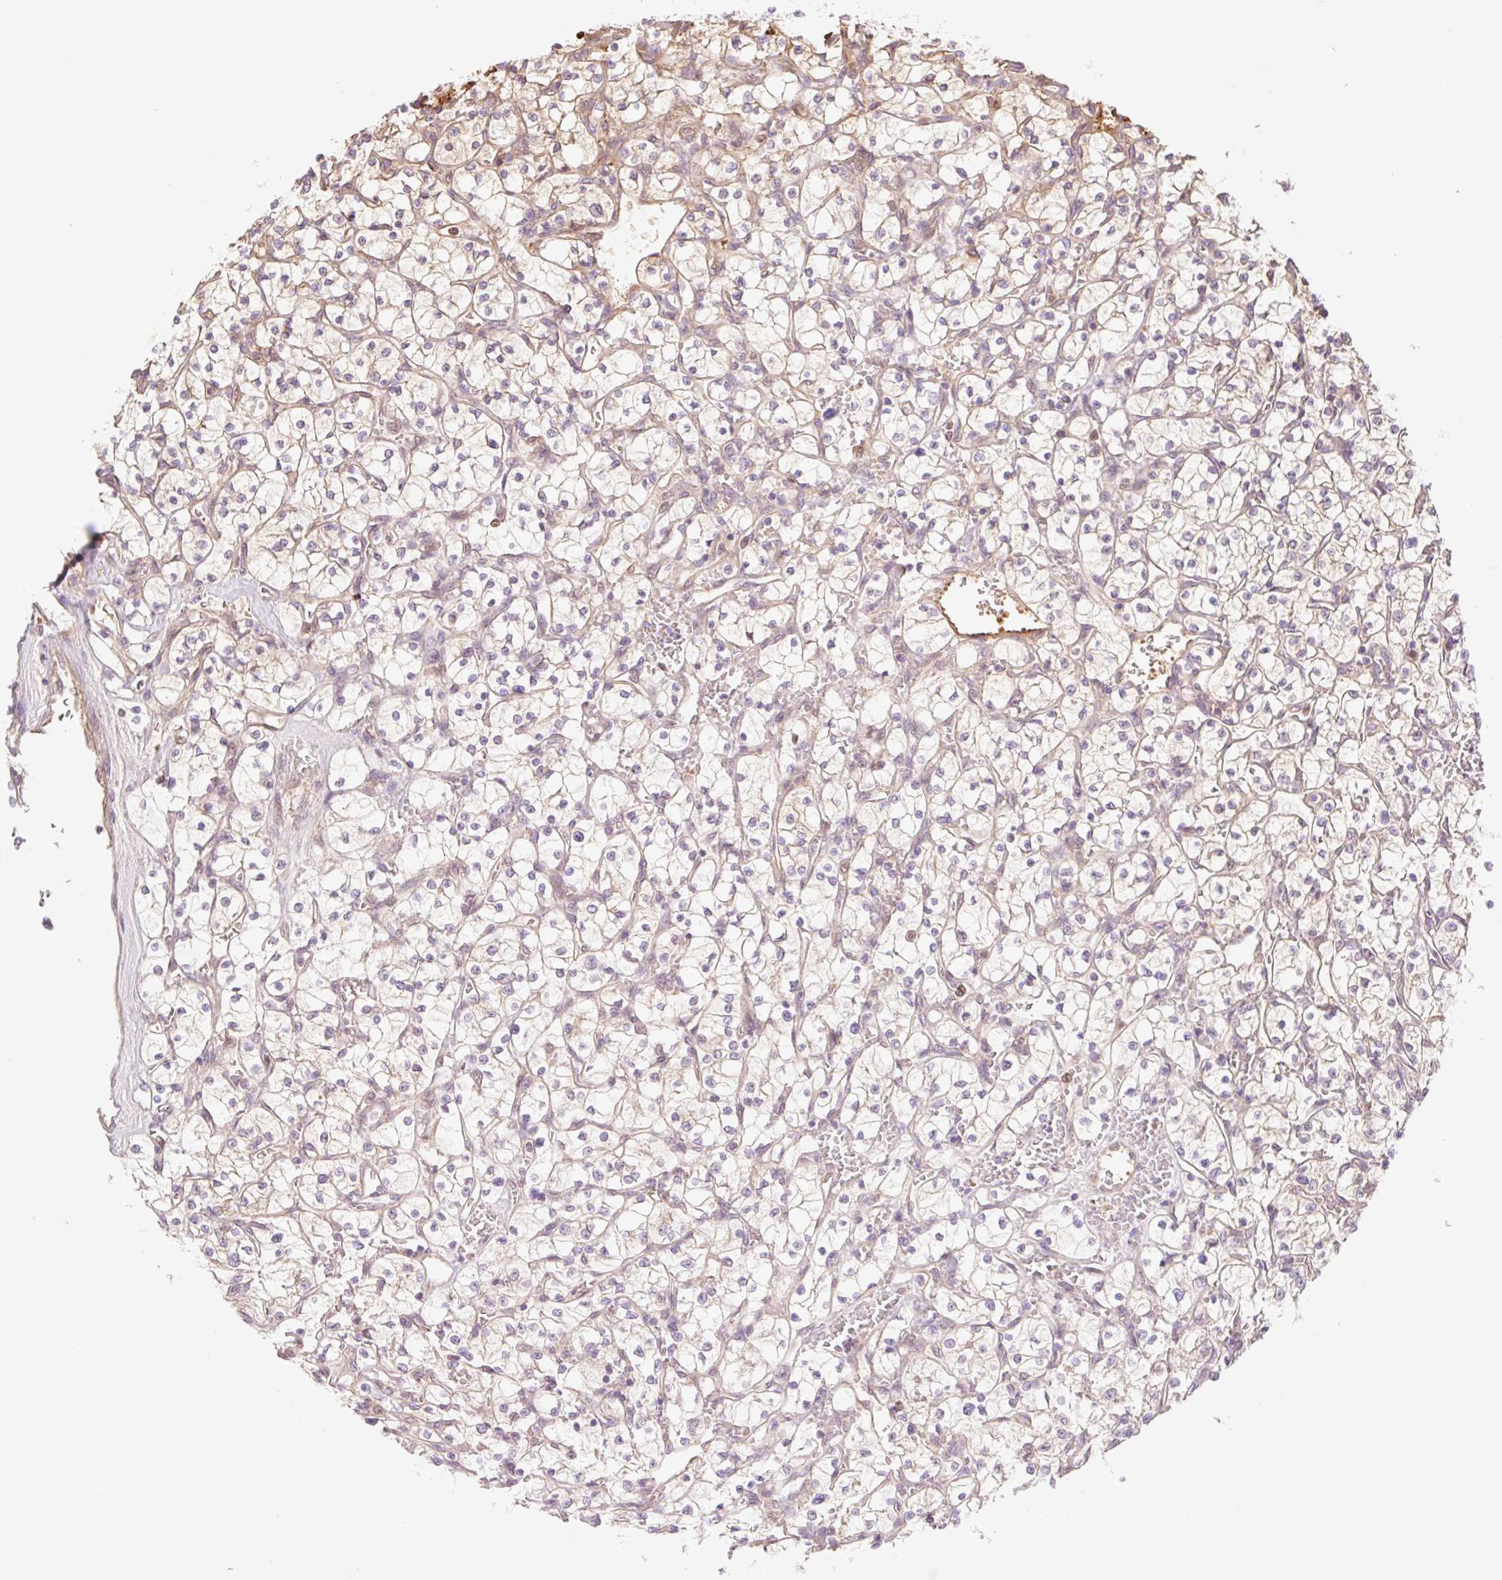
{"staining": {"intensity": "negative", "quantity": "none", "location": "none"}, "tissue": "renal cancer", "cell_type": "Tumor cells", "image_type": "cancer", "snomed": [{"axis": "morphology", "description": "Adenocarcinoma, NOS"}, {"axis": "topography", "description": "Kidney"}], "caption": "Tumor cells are negative for brown protein staining in renal cancer.", "gene": "HEBP1", "patient": {"sex": "female", "age": 64}}